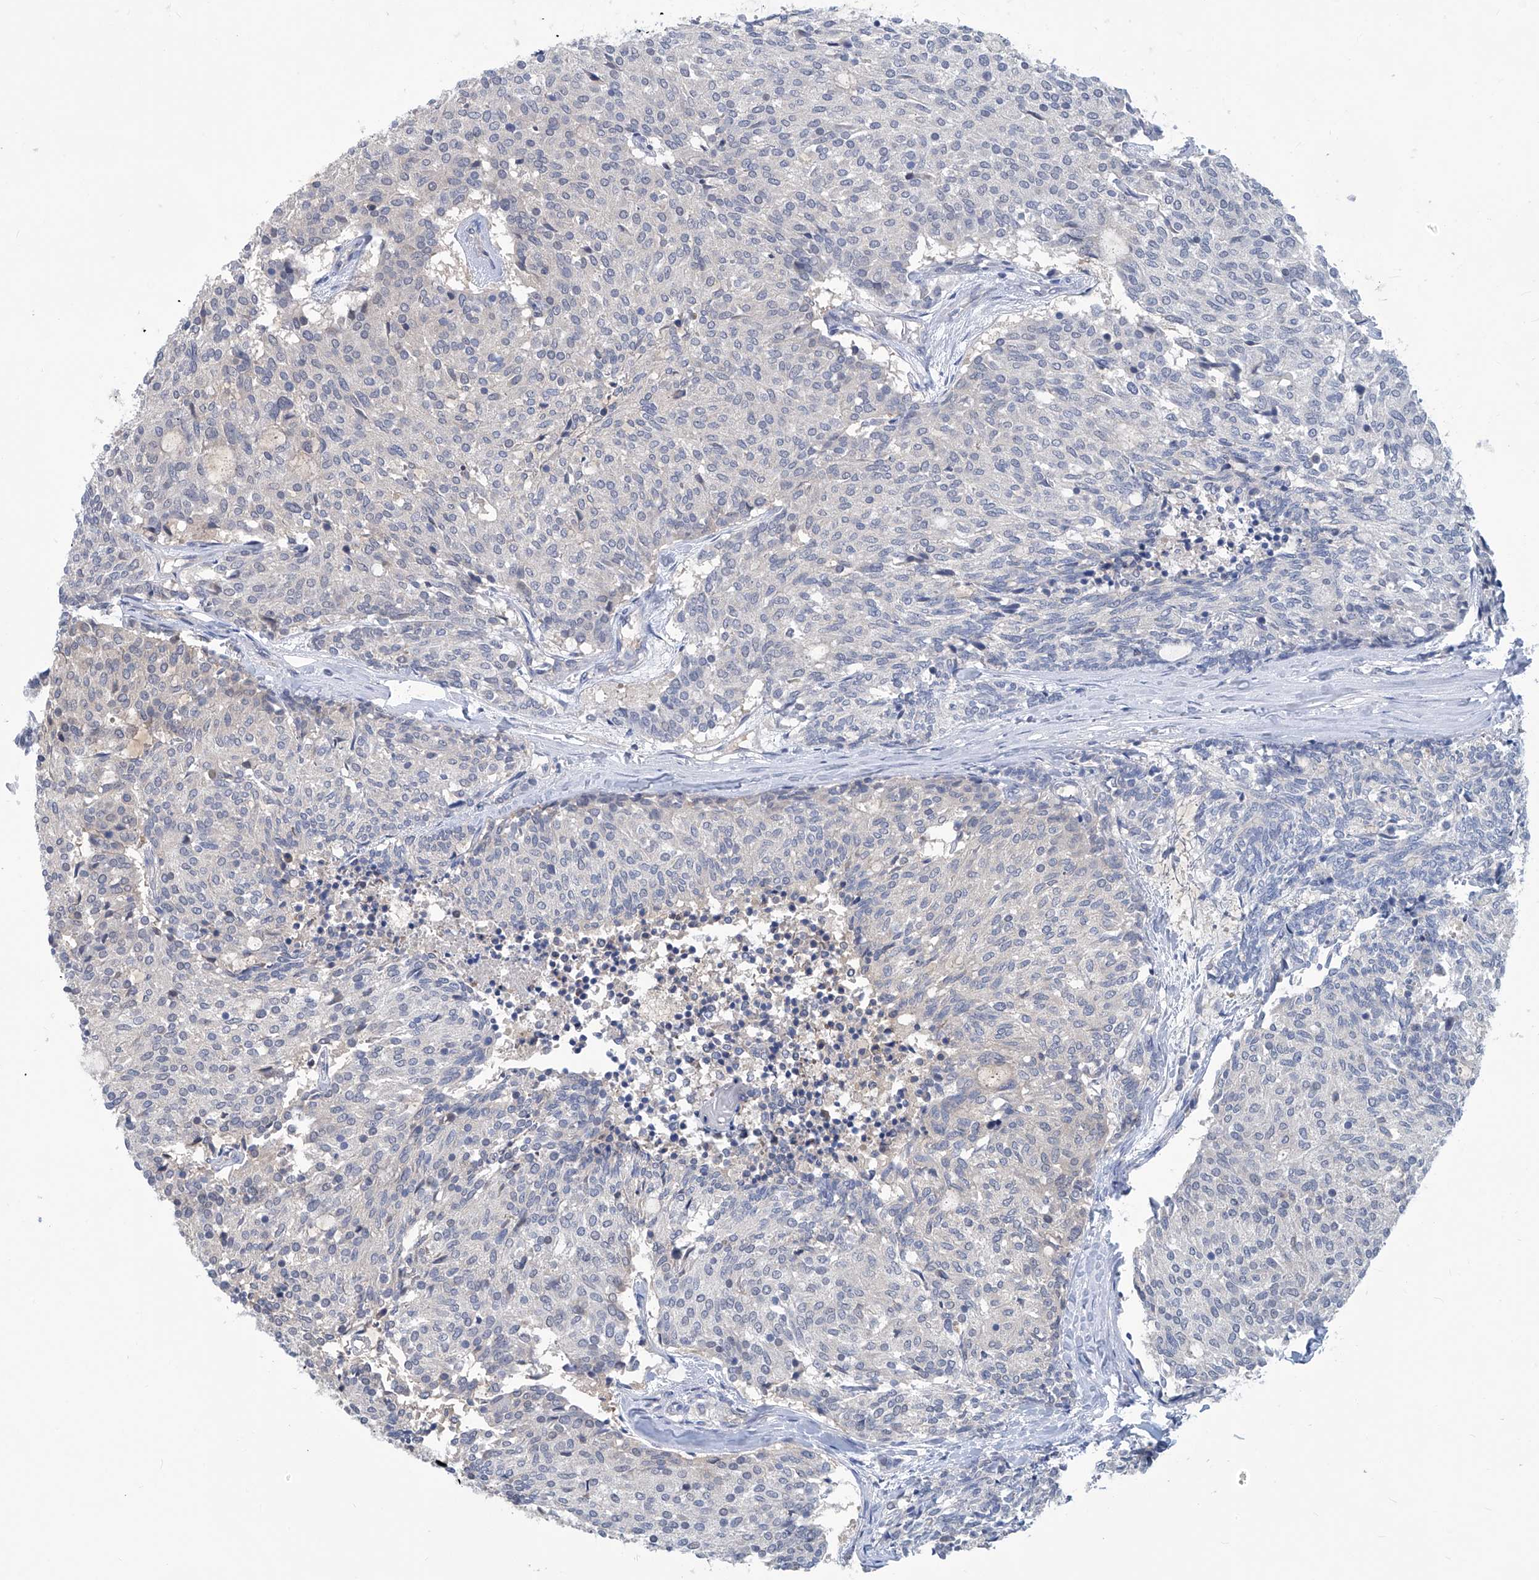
{"staining": {"intensity": "negative", "quantity": "none", "location": "none"}, "tissue": "carcinoid", "cell_type": "Tumor cells", "image_type": "cancer", "snomed": [{"axis": "morphology", "description": "Carcinoid, malignant, NOS"}, {"axis": "topography", "description": "Pancreas"}], "caption": "IHC of carcinoid displays no expression in tumor cells.", "gene": "PSMB1", "patient": {"sex": "female", "age": 54}}